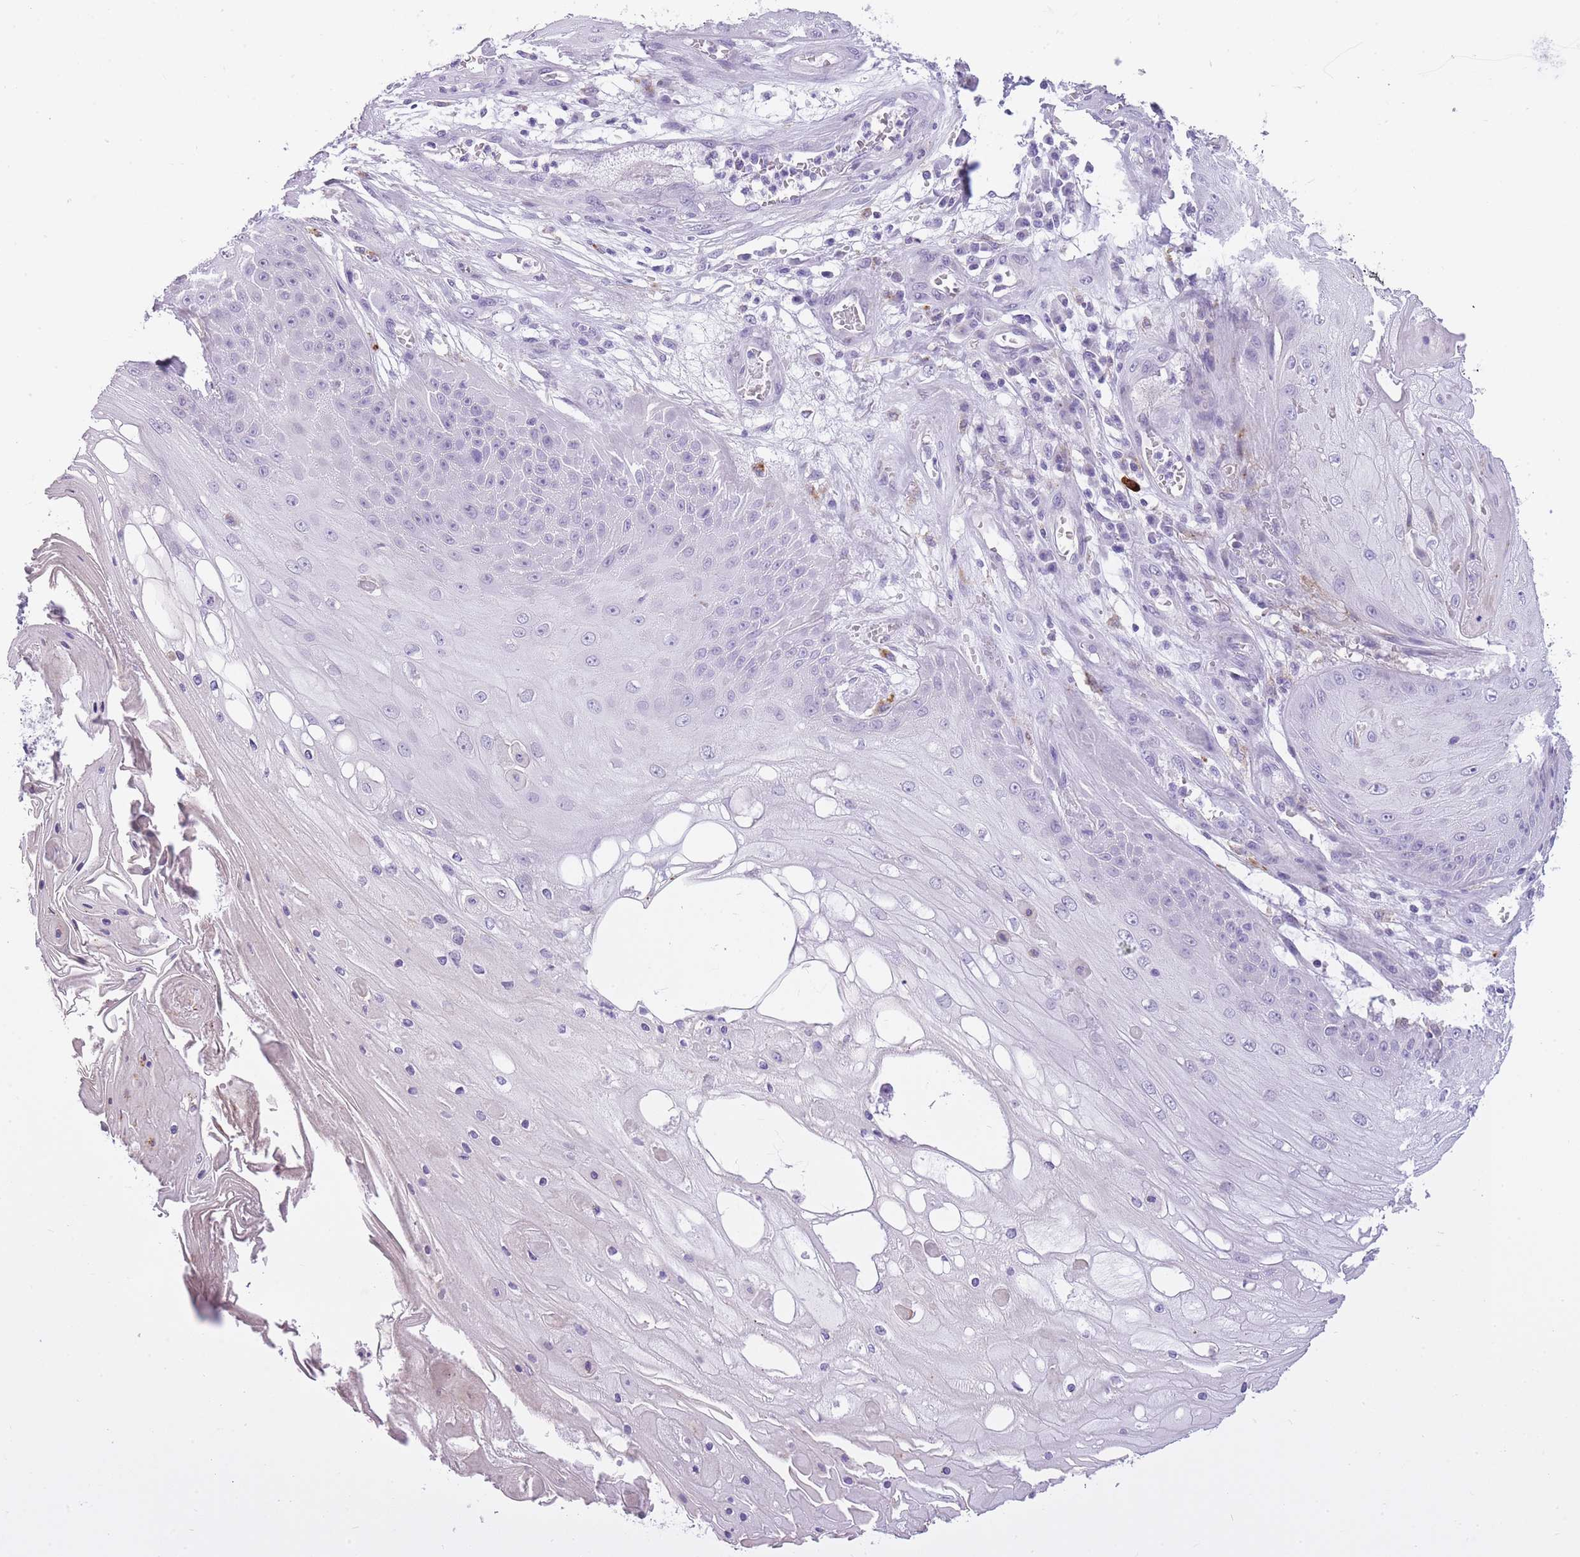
{"staining": {"intensity": "negative", "quantity": "none", "location": "none"}, "tissue": "skin cancer", "cell_type": "Tumor cells", "image_type": "cancer", "snomed": [{"axis": "morphology", "description": "Squamous cell carcinoma, NOS"}, {"axis": "topography", "description": "Skin"}], "caption": "DAB immunohistochemical staining of squamous cell carcinoma (skin) demonstrates no significant staining in tumor cells.", "gene": "RADX", "patient": {"sex": "male", "age": 70}}